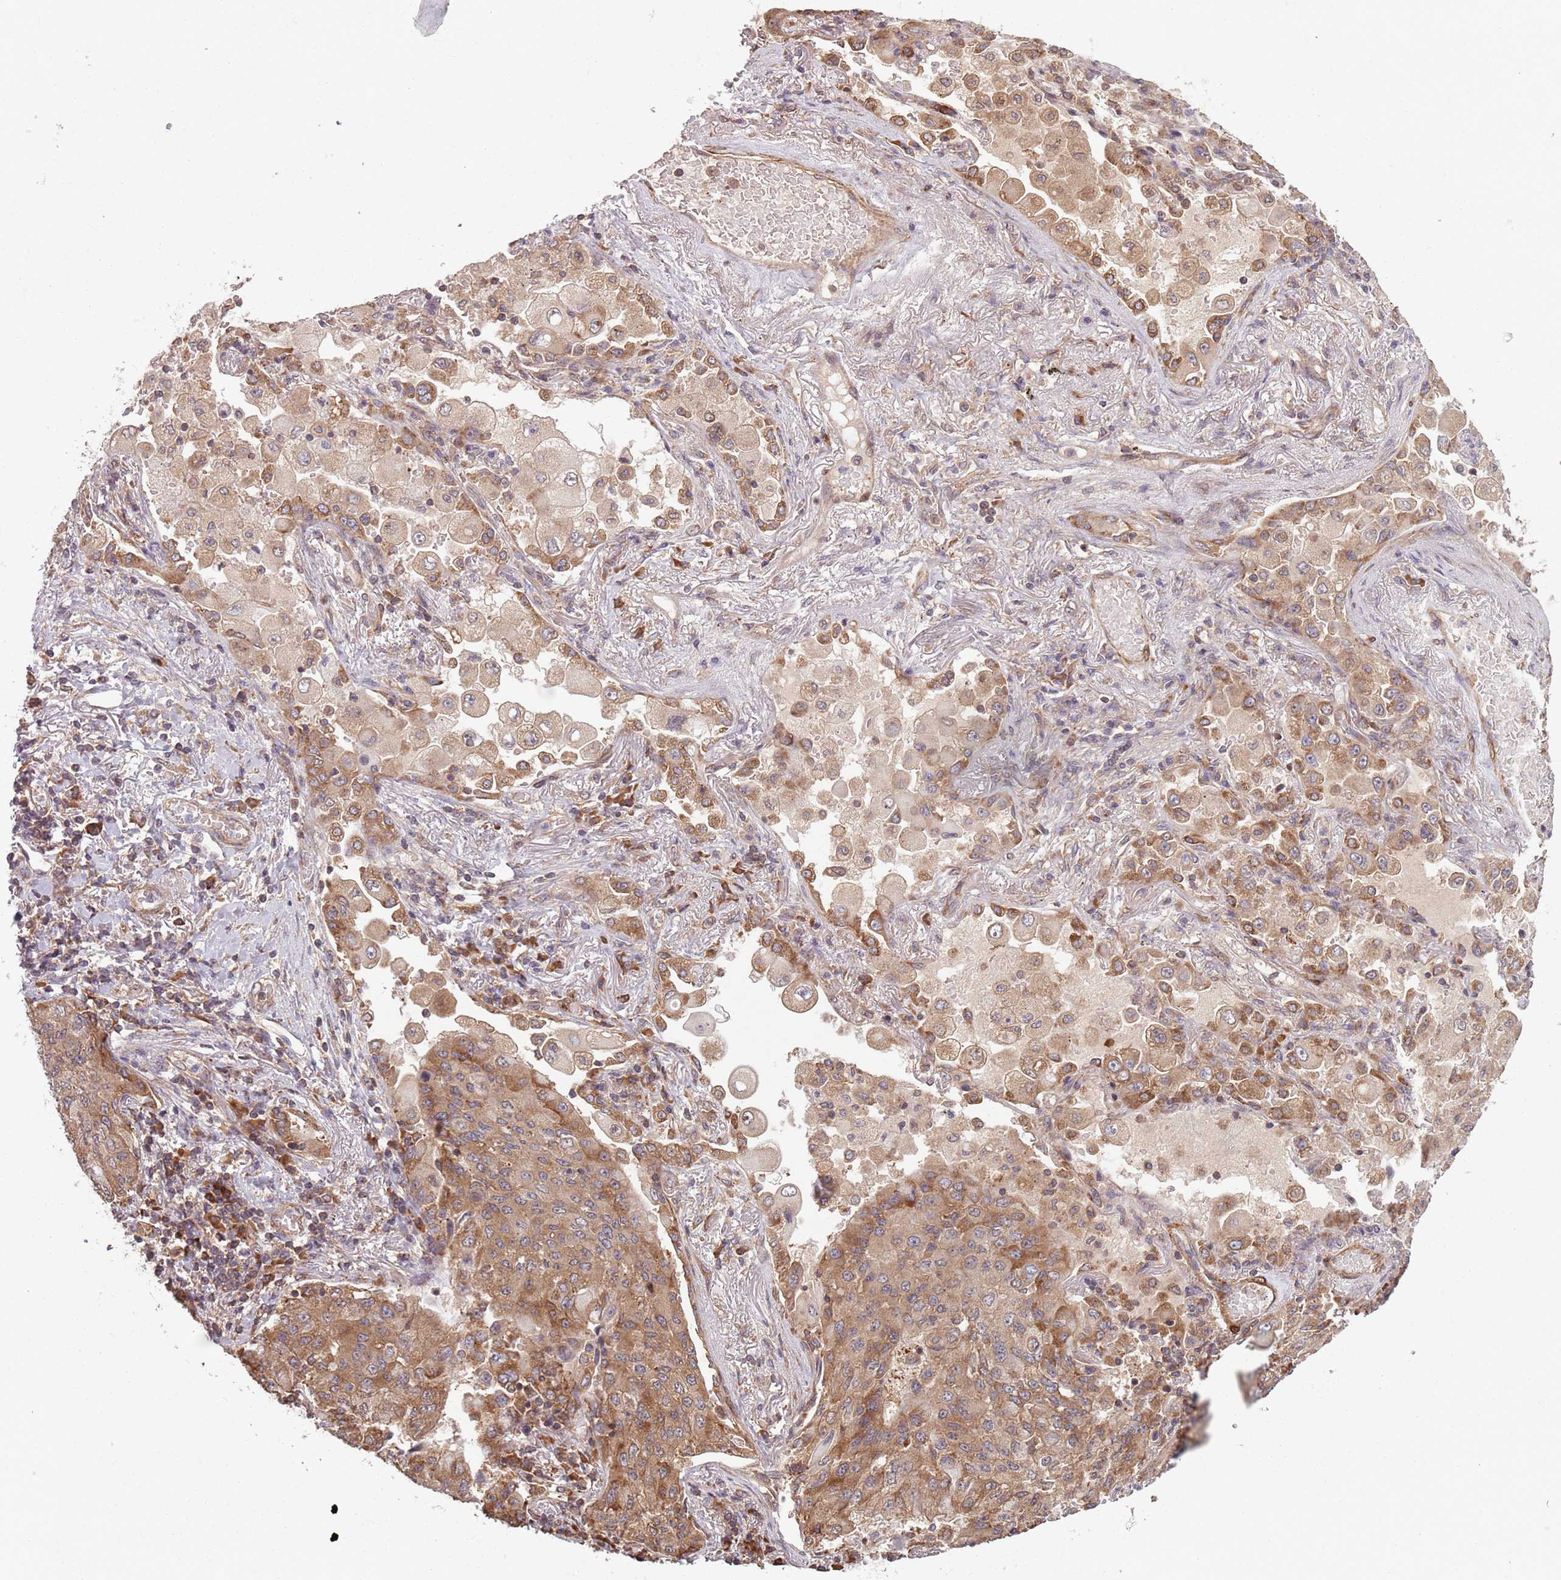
{"staining": {"intensity": "moderate", "quantity": ">75%", "location": "cytoplasmic/membranous"}, "tissue": "lung cancer", "cell_type": "Tumor cells", "image_type": "cancer", "snomed": [{"axis": "morphology", "description": "Squamous cell carcinoma, NOS"}, {"axis": "topography", "description": "Lung"}], "caption": "A photomicrograph showing moderate cytoplasmic/membranous staining in approximately >75% of tumor cells in lung cancer, as visualized by brown immunohistochemical staining.", "gene": "NOTCH3", "patient": {"sex": "male", "age": 74}}